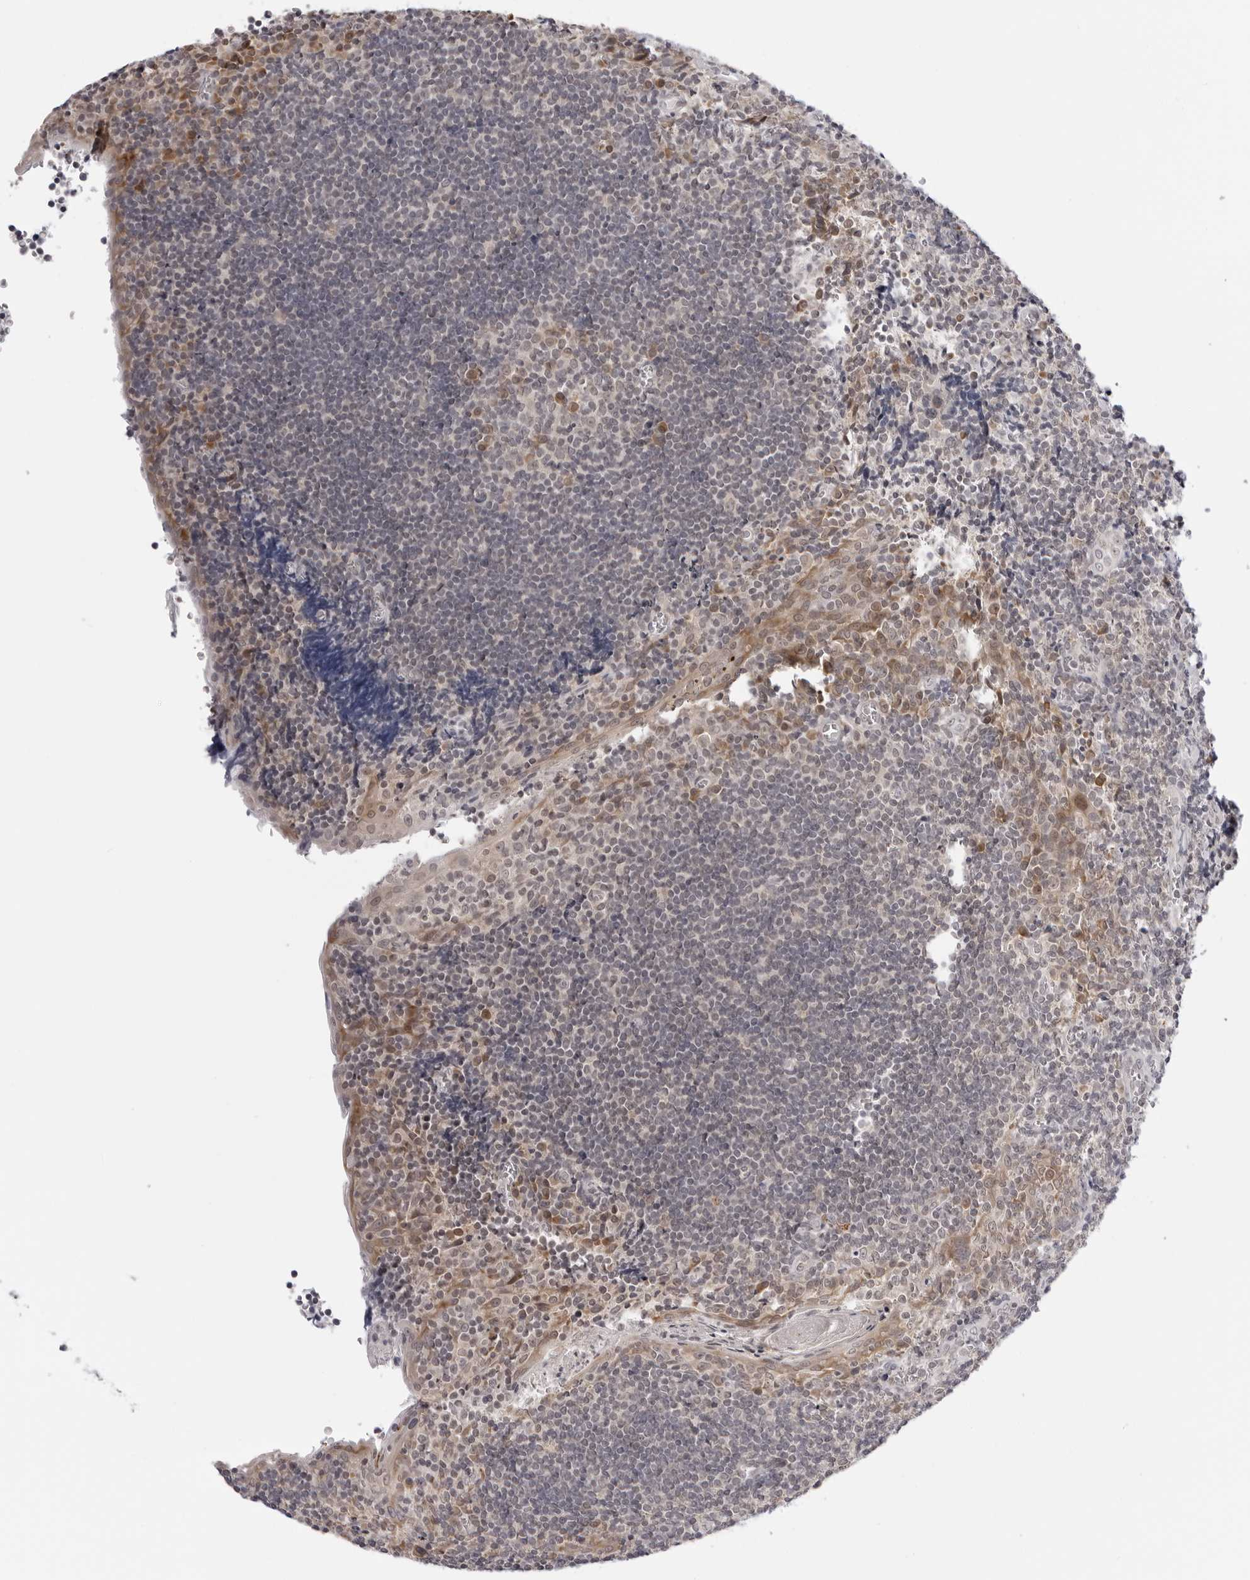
{"staining": {"intensity": "weak", "quantity": "<25%", "location": "cytoplasmic/membranous,nuclear"}, "tissue": "tonsil", "cell_type": "Germinal center cells", "image_type": "normal", "snomed": [{"axis": "morphology", "description": "Normal tissue, NOS"}, {"axis": "topography", "description": "Tonsil"}], "caption": "Human tonsil stained for a protein using IHC displays no staining in germinal center cells.", "gene": "PRUNE1", "patient": {"sex": "male", "age": 27}}